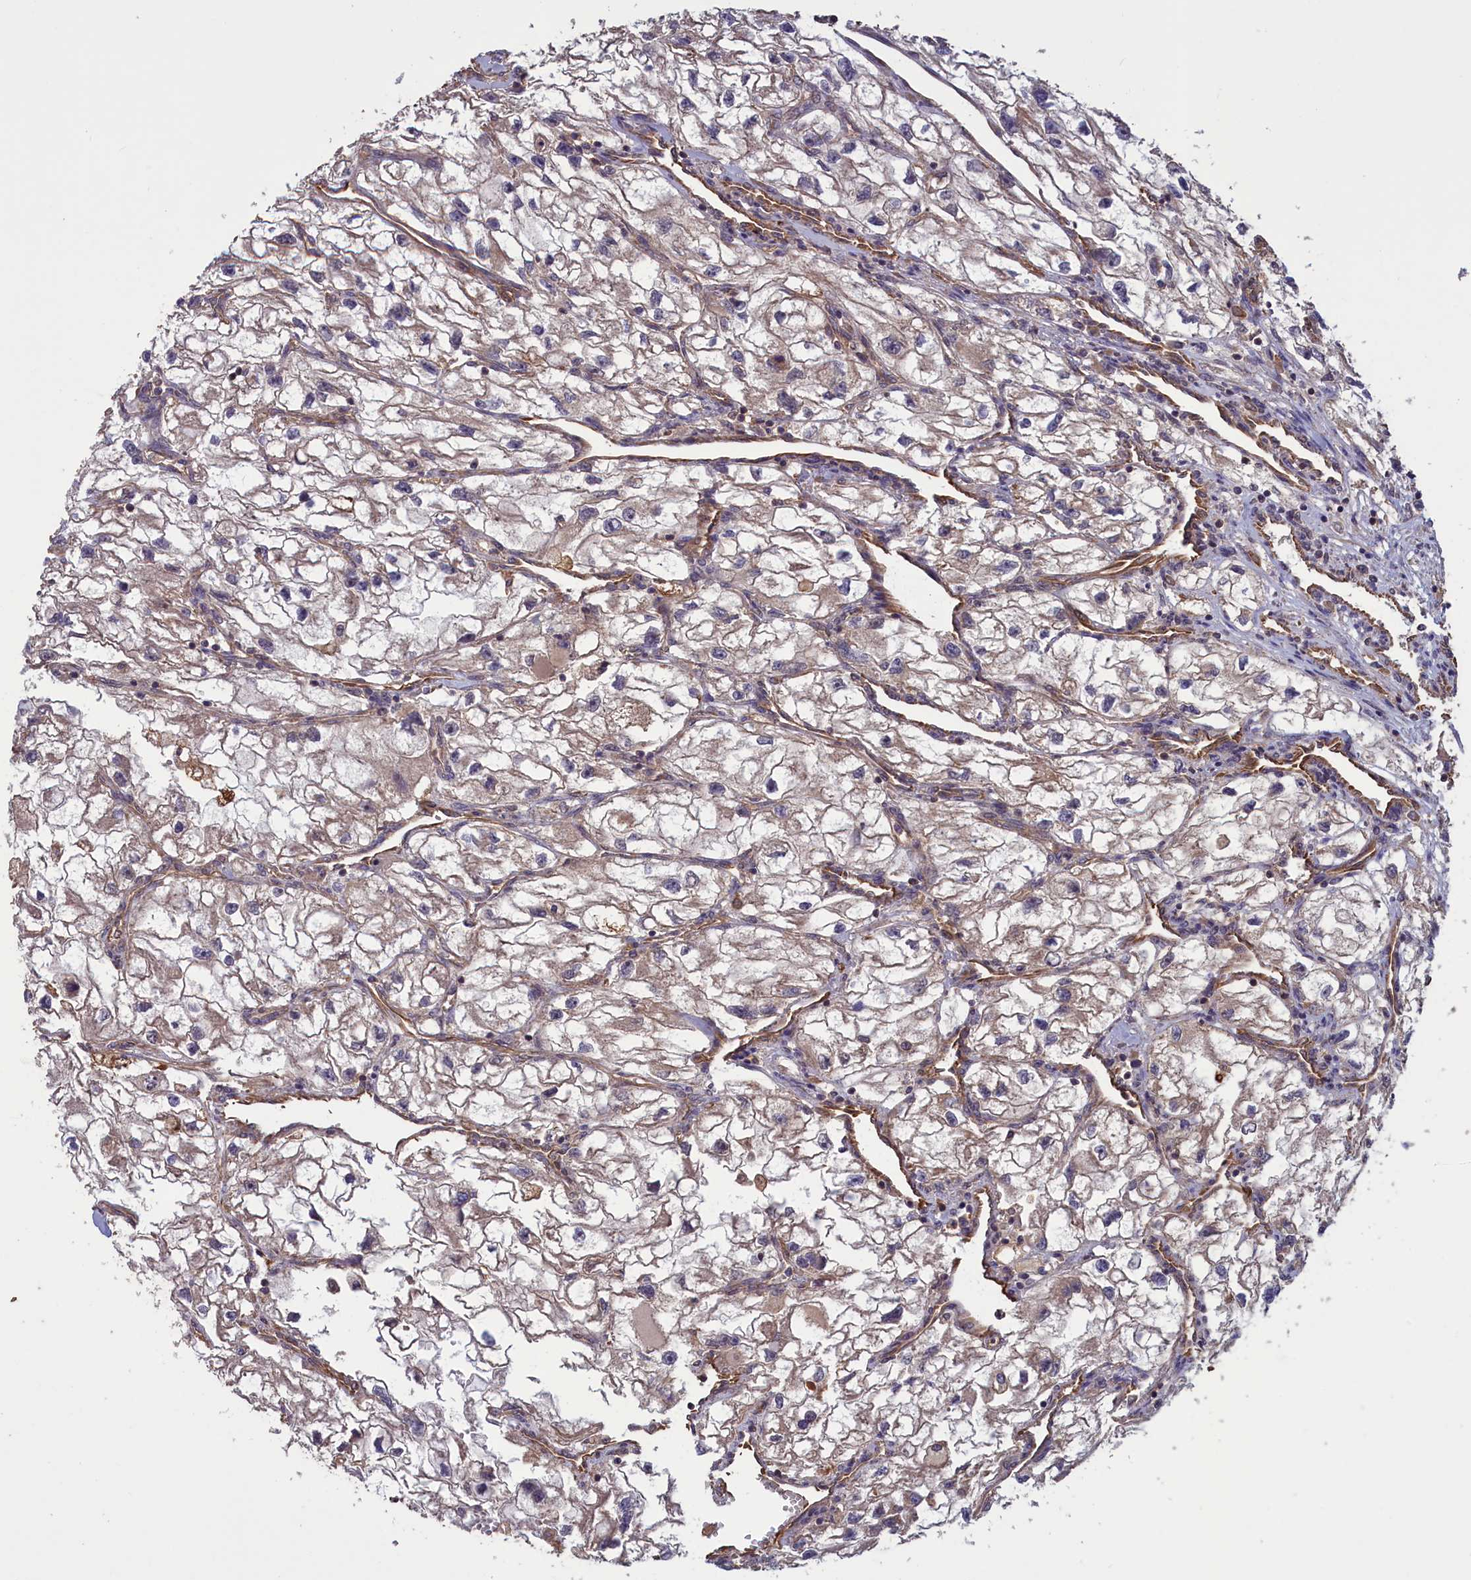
{"staining": {"intensity": "weak", "quantity": ">75%", "location": "cytoplasmic/membranous"}, "tissue": "renal cancer", "cell_type": "Tumor cells", "image_type": "cancer", "snomed": [{"axis": "morphology", "description": "Adenocarcinoma, NOS"}, {"axis": "topography", "description": "Kidney"}], "caption": "Protein staining demonstrates weak cytoplasmic/membranous expression in approximately >75% of tumor cells in renal cancer (adenocarcinoma). The staining was performed using DAB (3,3'-diaminobenzidine) to visualize the protein expression in brown, while the nuclei were stained in blue with hematoxylin (Magnification: 20x).", "gene": "DAPK3", "patient": {"sex": "female", "age": 70}}